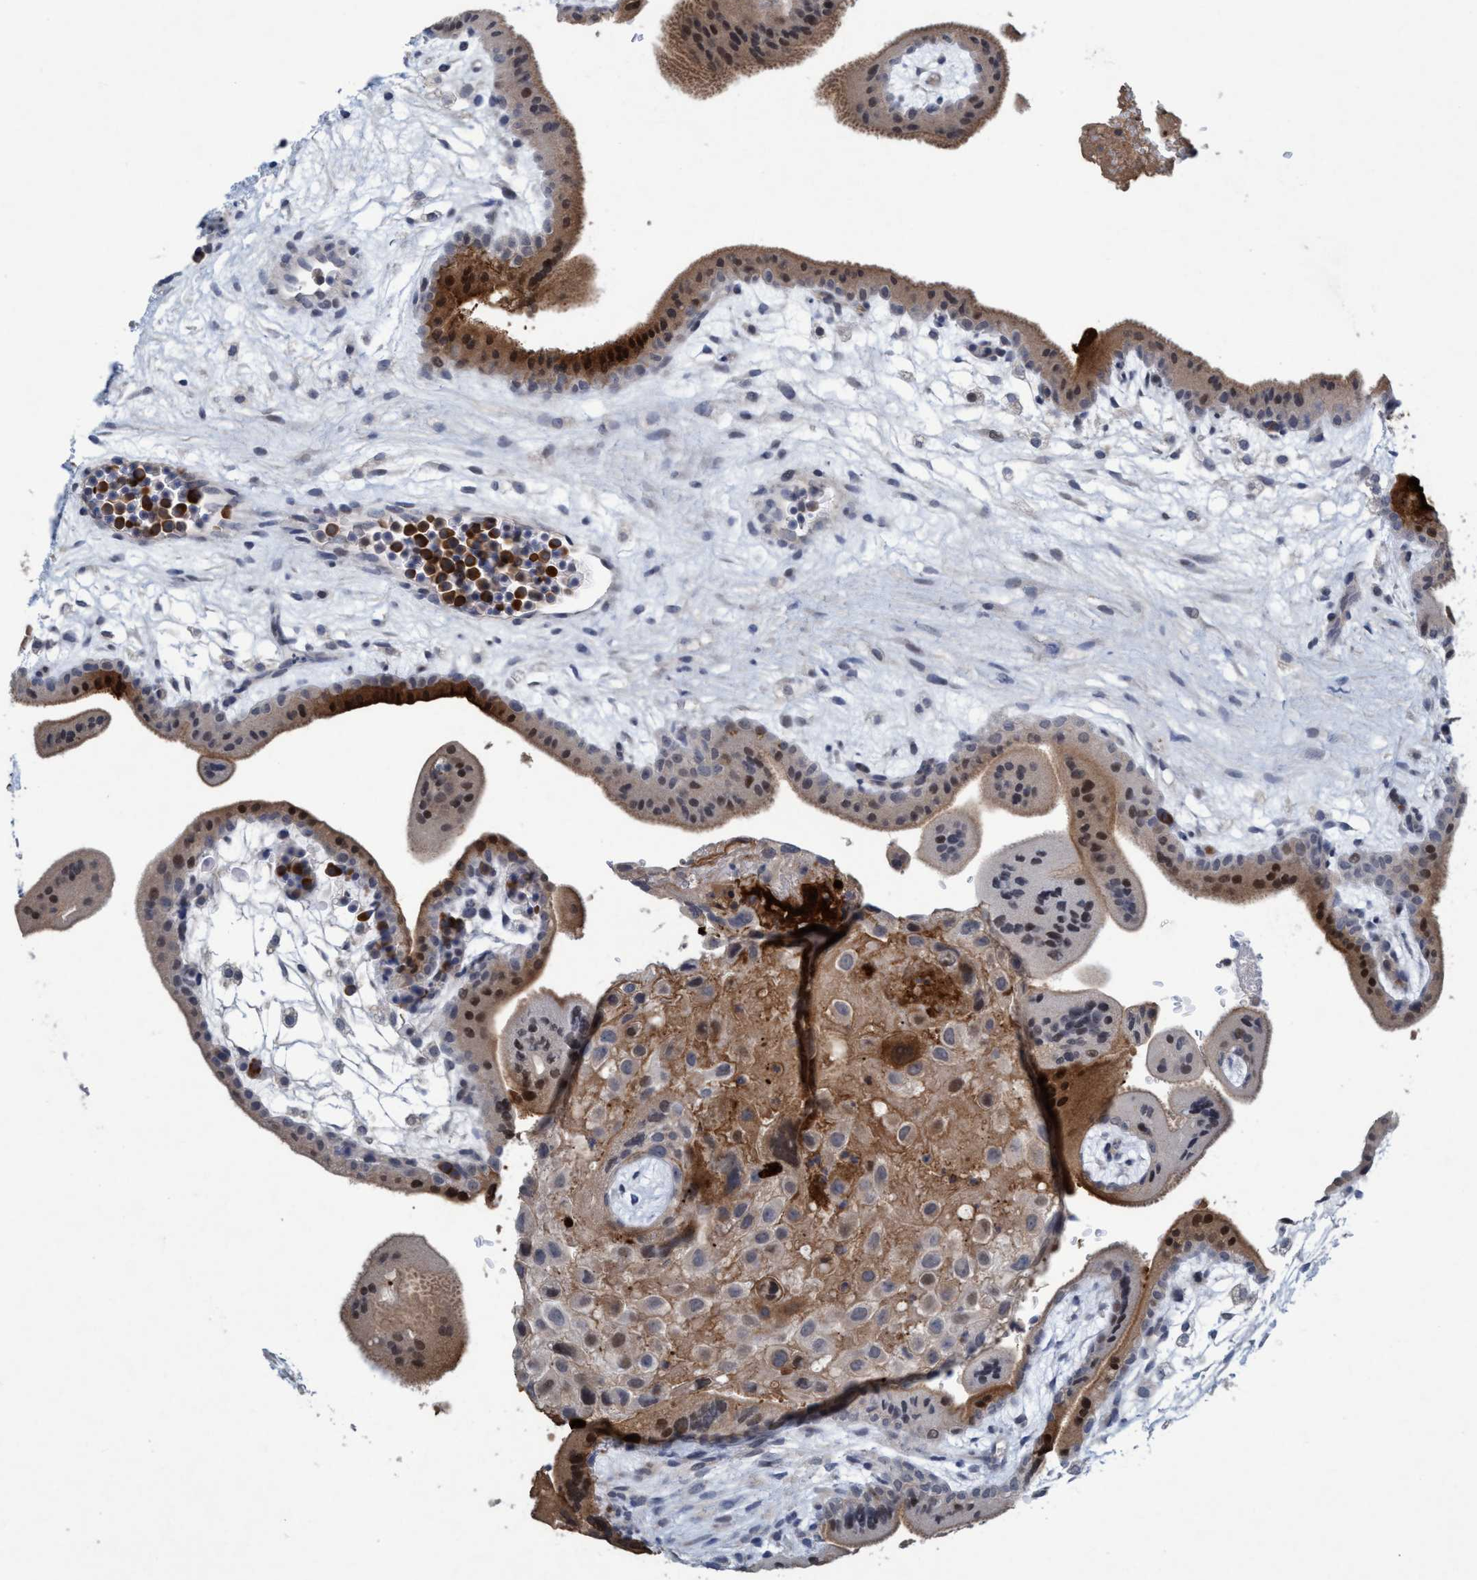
{"staining": {"intensity": "moderate", "quantity": "<25%", "location": "cytoplasmic/membranous,nuclear"}, "tissue": "placenta", "cell_type": "Trophoblastic cells", "image_type": "normal", "snomed": [{"axis": "morphology", "description": "Normal tissue, NOS"}, {"axis": "topography", "description": "Placenta"}], "caption": "Trophoblastic cells show low levels of moderate cytoplasmic/membranous,nuclear staining in about <25% of cells in unremarkable human placenta.", "gene": "RNF208", "patient": {"sex": "female", "age": 35}}